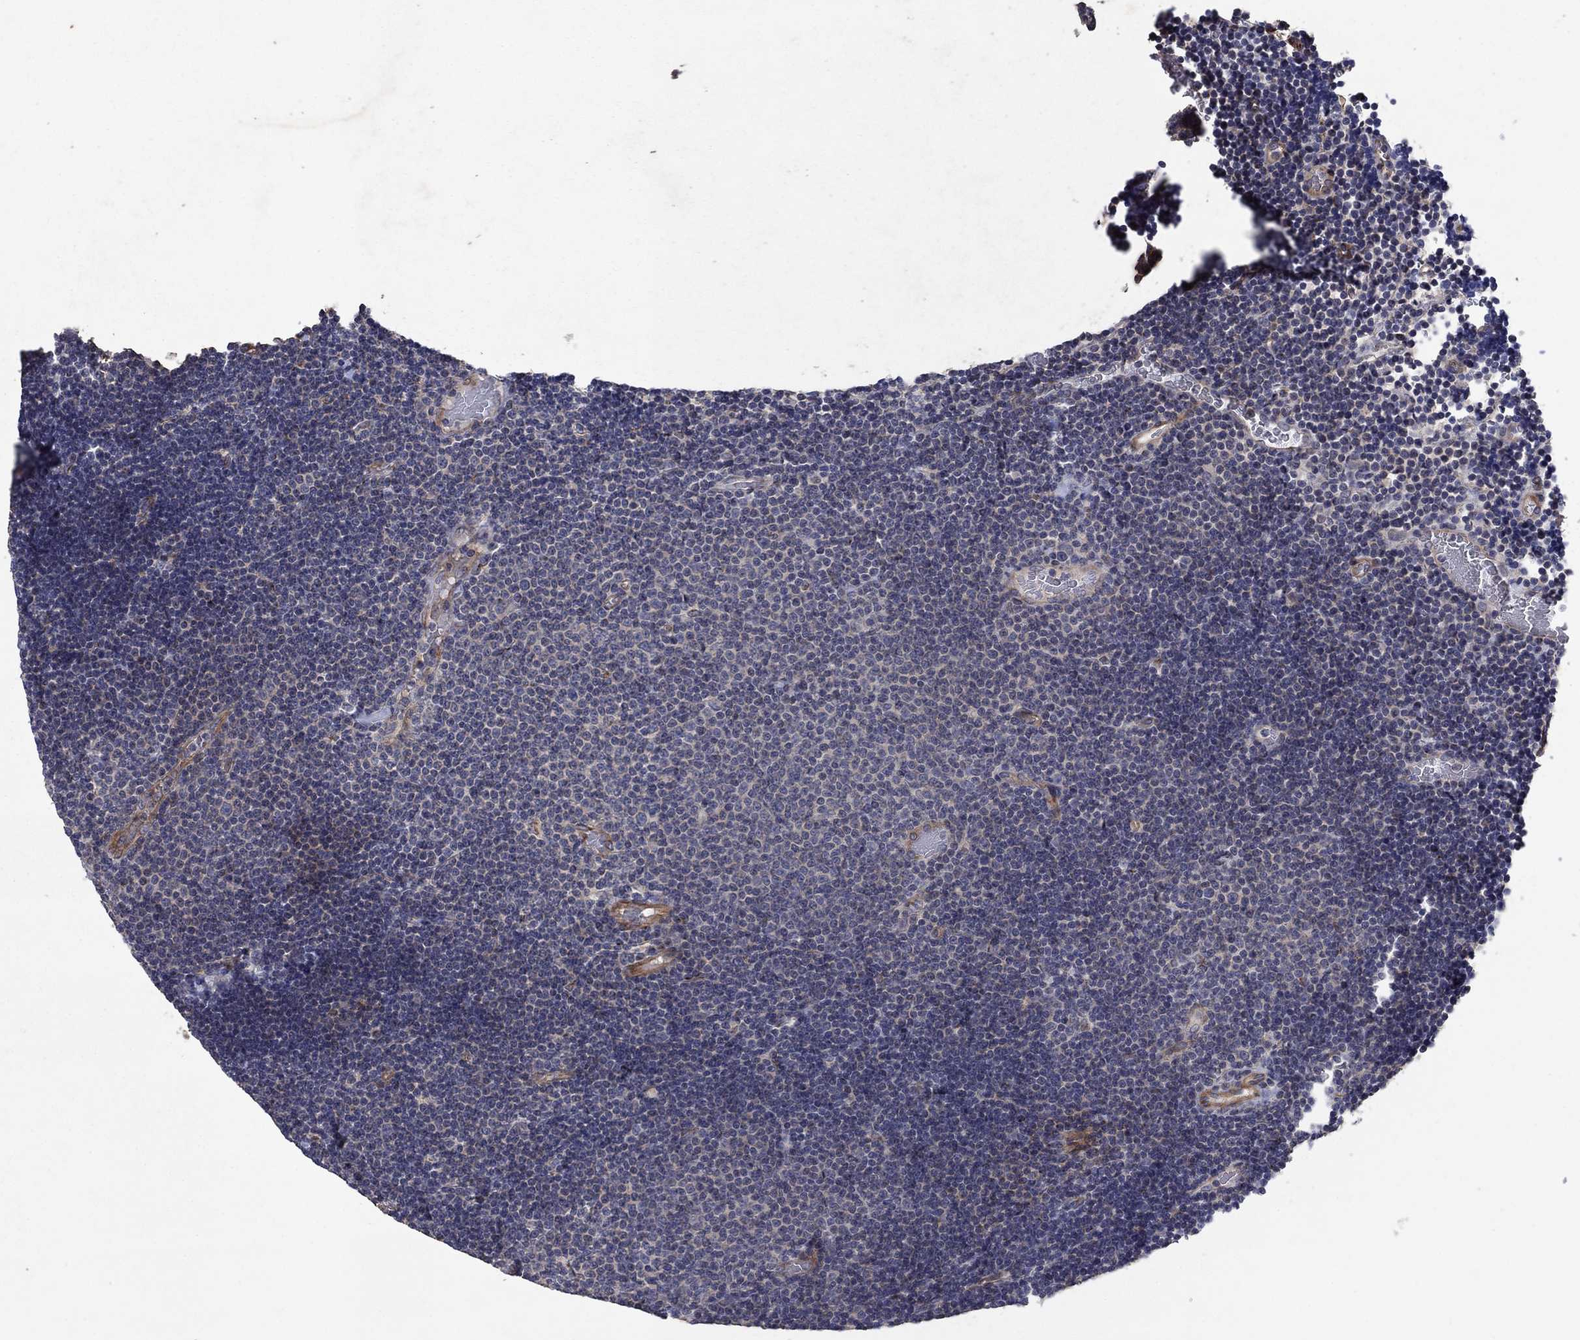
{"staining": {"intensity": "negative", "quantity": "none", "location": "none"}, "tissue": "lymphoma", "cell_type": "Tumor cells", "image_type": "cancer", "snomed": [{"axis": "morphology", "description": "Malignant lymphoma, non-Hodgkin's type, Low grade"}, {"axis": "topography", "description": "Brain"}], "caption": "Tumor cells are negative for brown protein staining in malignant lymphoma, non-Hodgkin's type (low-grade). (Brightfield microscopy of DAB immunohistochemistry (IHC) at high magnification).", "gene": "FRG1", "patient": {"sex": "female", "age": 66}}